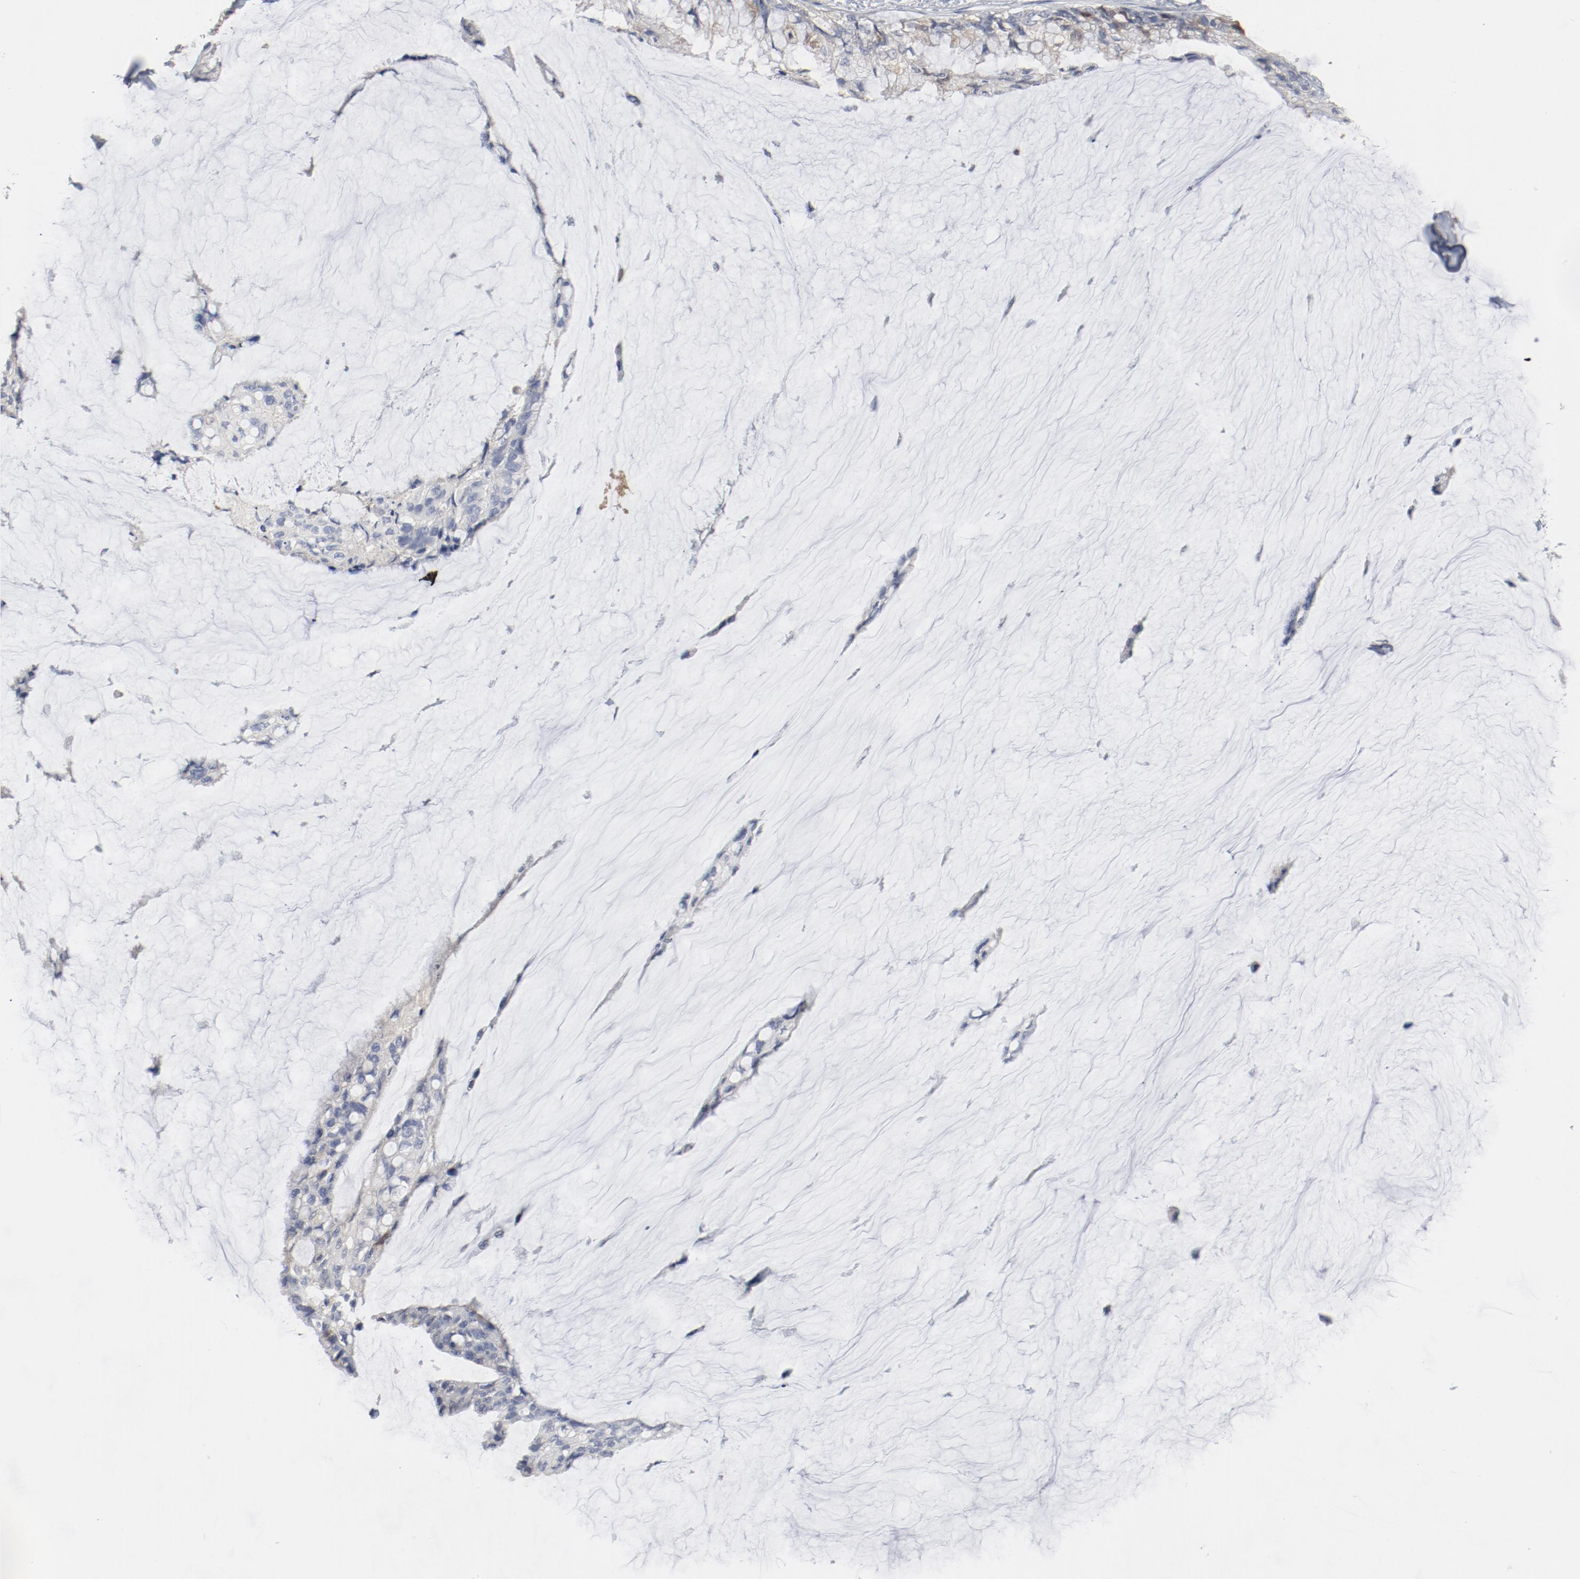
{"staining": {"intensity": "weak", "quantity": "<25%", "location": "cytoplasmic/membranous"}, "tissue": "ovarian cancer", "cell_type": "Tumor cells", "image_type": "cancer", "snomed": [{"axis": "morphology", "description": "Cystadenocarcinoma, mucinous, NOS"}, {"axis": "topography", "description": "Ovary"}], "caption": "Photomicrograph shows no significant protein staining in tumor cells of ovarian cancer.", "gene": "CDK1", "patient": {"sex": "female", "age": 39}}